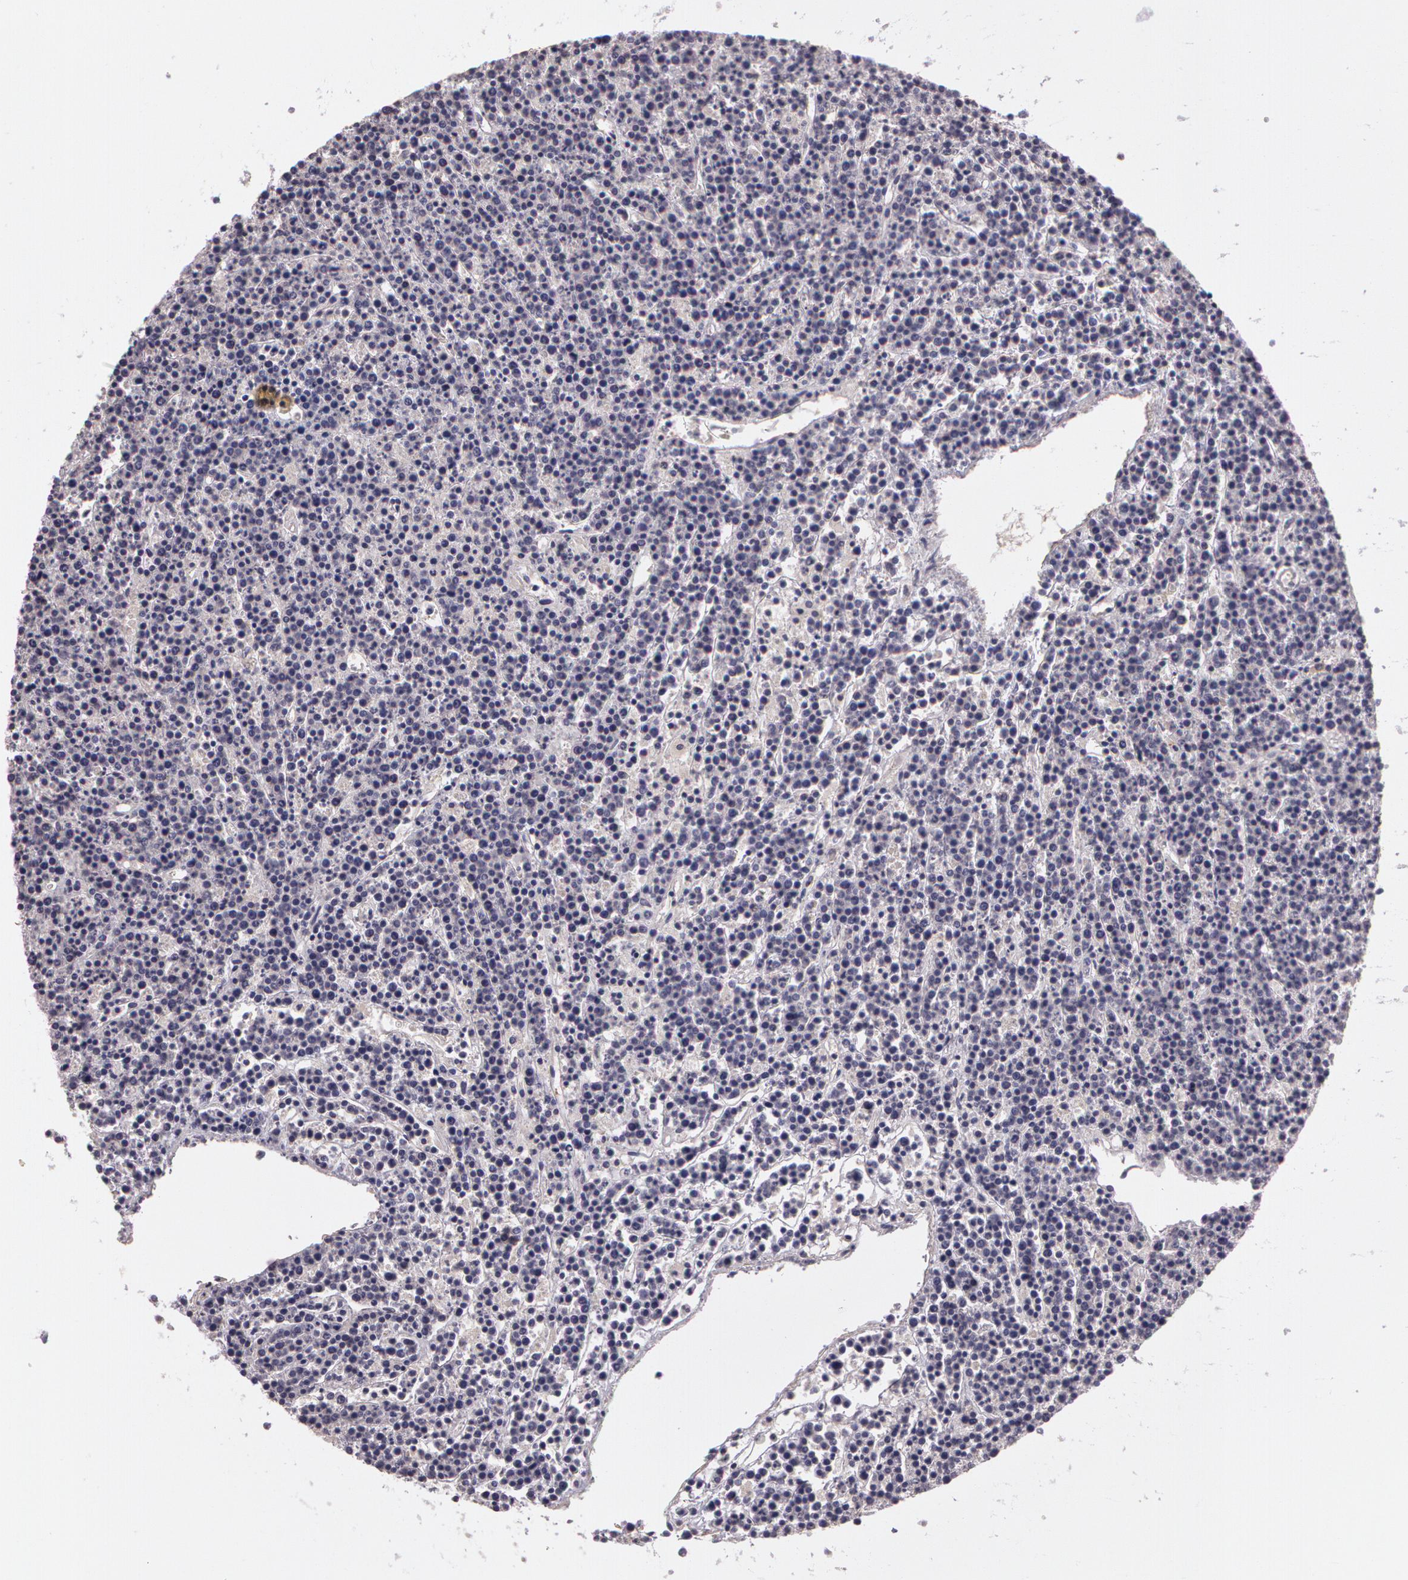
{"staining": {"intensity": "negative", "quantity": "none", "location": "none"}, "tissue": "lymphoma", "cell_type": "Tumor cells", "image_type": "cancer", "snomed": [{"axis": "morphology", "description": "Malignant lymphoma, non-Hodgkin's type, High grade"}, {"axis": "topography", "description": "Ovary"}], "caption": "This is an IHC micrograph of human high-grade malignant lymphoma, non-Hodgkin's type. There is no expression in tumor cells.", "gene": "G2E3", "patient": {"sex": "female", "age": 56}}